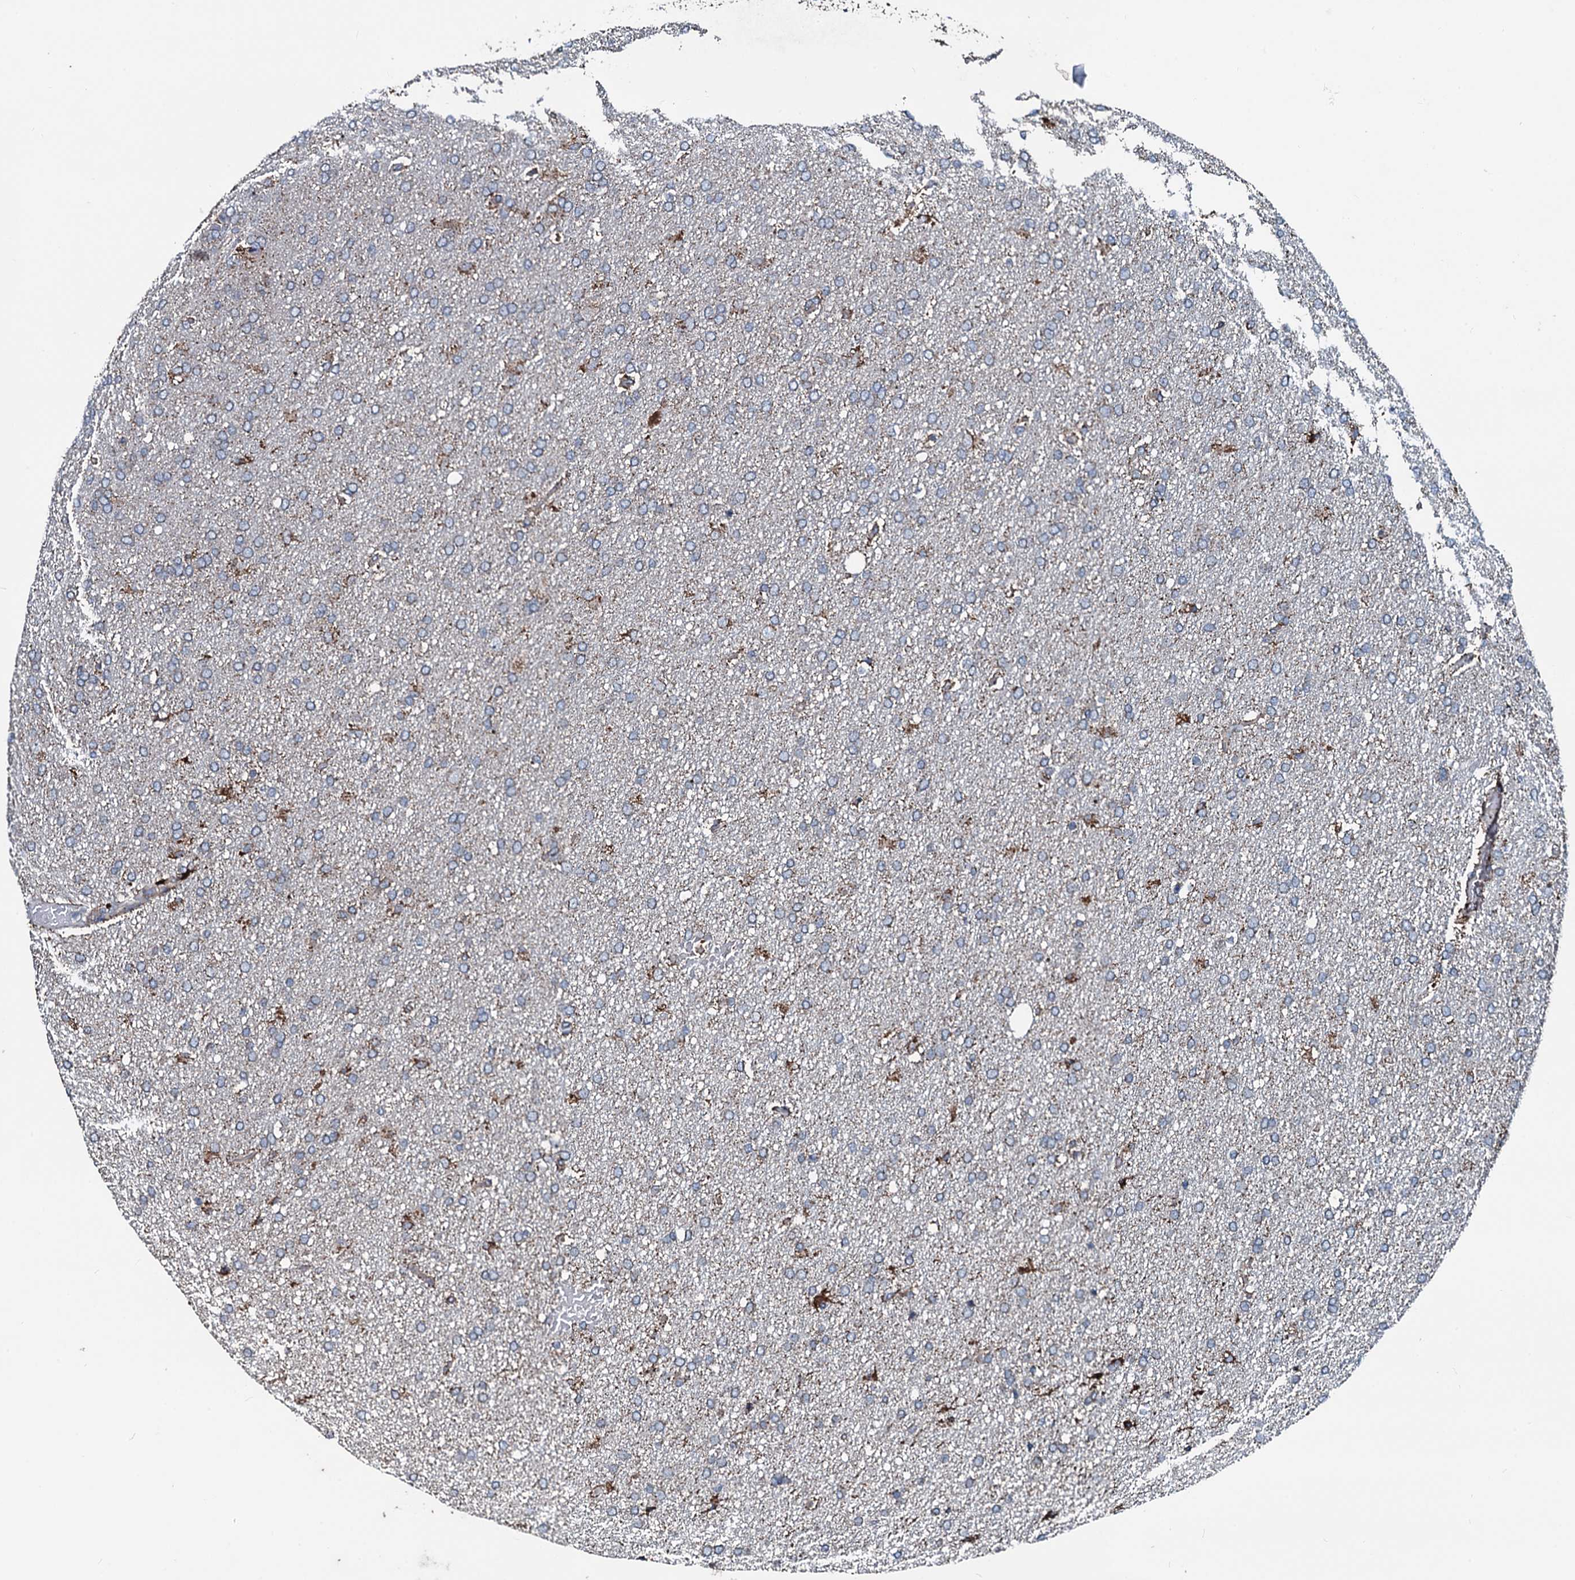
{"staining": {"intensity": "weak", "quantity": "<25%", "location": "cytoplasmic/membranous"}, "tissue": "glioma", "cell_type": "Tumor cells", "image_type": "cancer", "snomed": [{"axis": "morphology", "description": "Glioma, malignant, High grade"}, {"axis": "topography", "description": "Brain"}], "caption": "IHC image of malignant glioma (high-grade) stained for a protein (brown), which demonstrates no staining in tumor cells.", "gene": "ACSS3", "patient": {"sex": "male", "age": 72}}